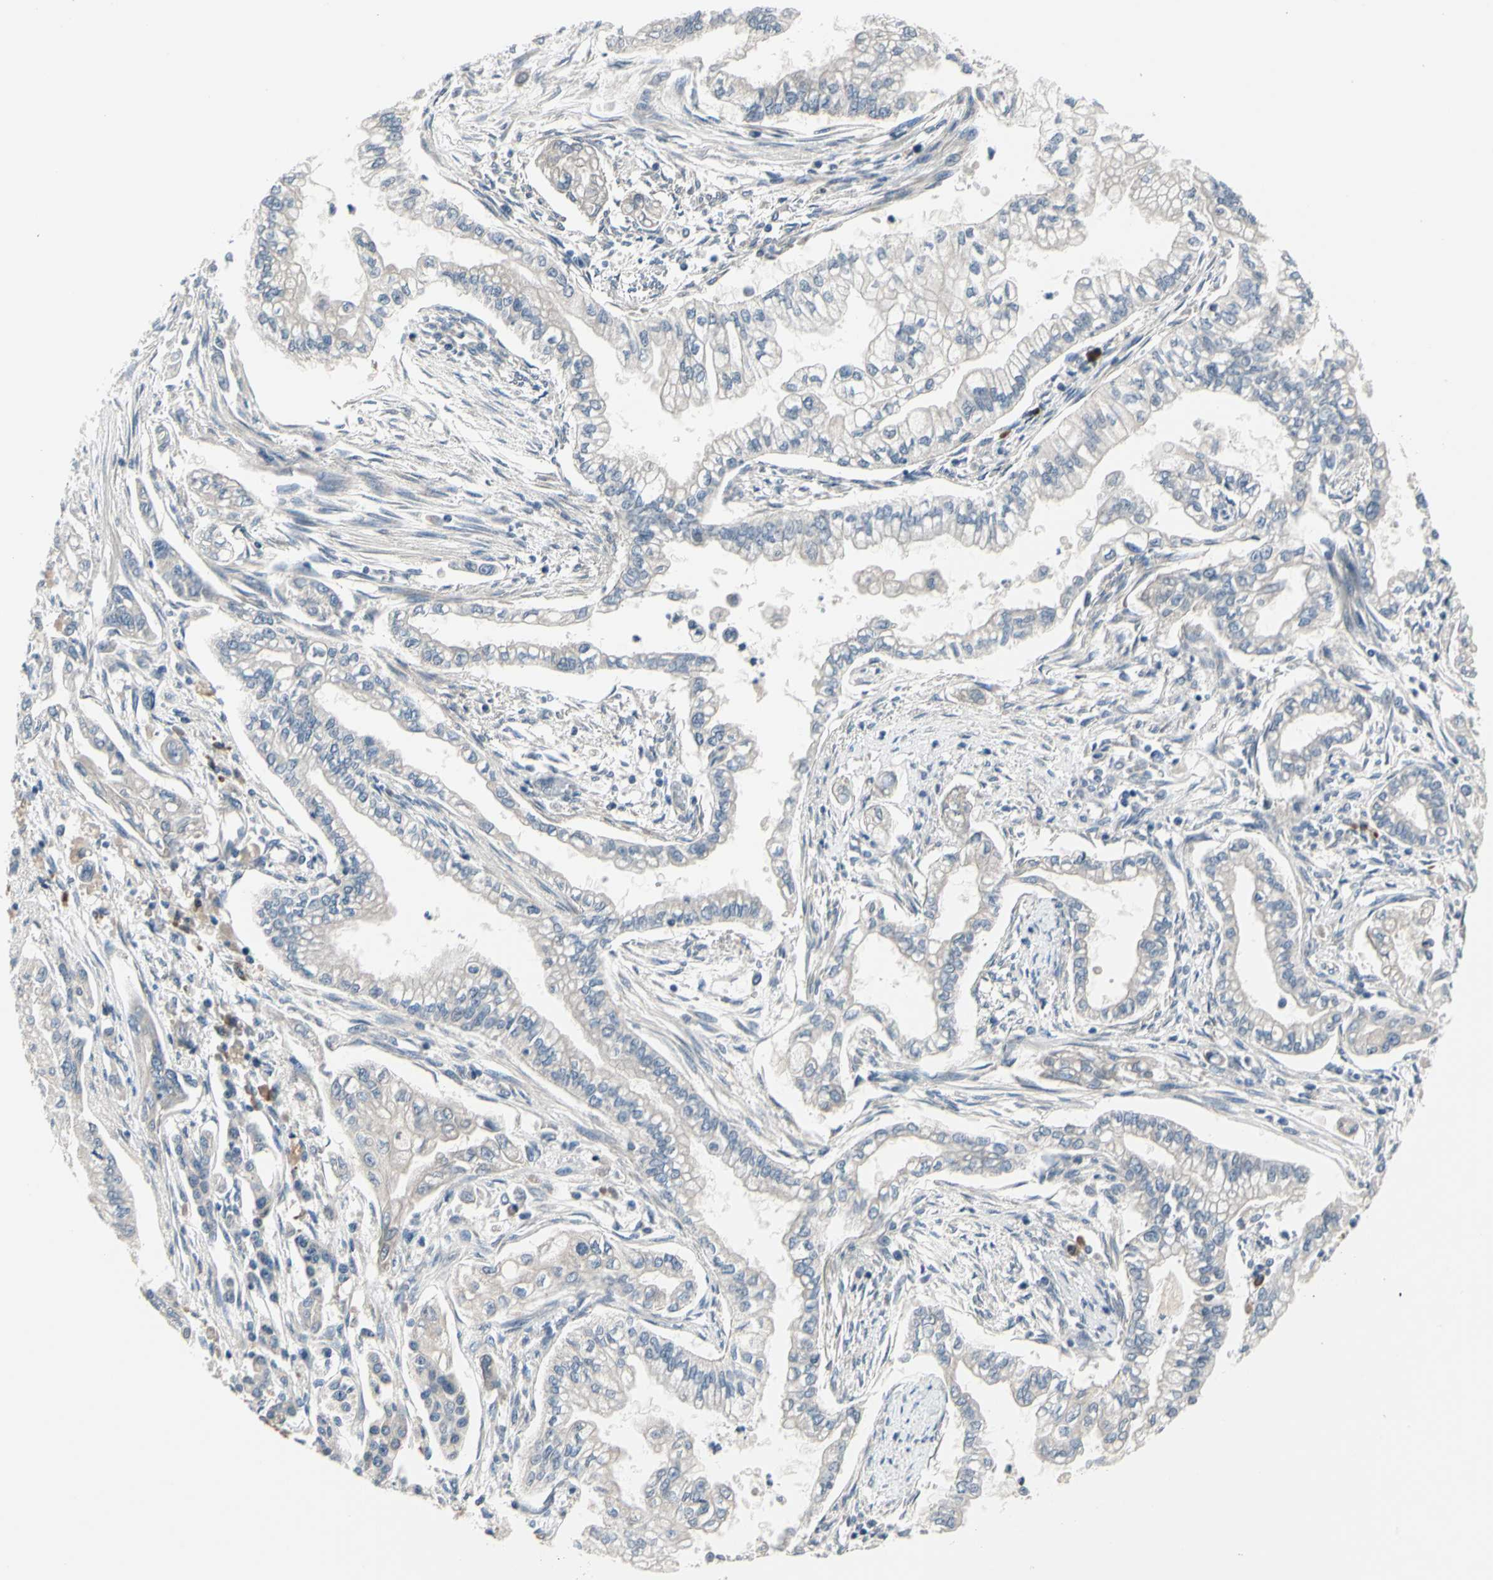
{"staining": {"intensity": "negative", "quantity": "none", "location": "none"}, "tissue": "pancreatic cancer", "cell_type": "Tumor cells", "image_type": "cancer", "snomed": [{"axis": "morphology", "description": "Normal tissue, NOS"}, {"axis": "topography", "description": "Pancreas"}], "caption": "Immunohistochemistry photomicrograph of human pancreatic cancer stained for a protein (brown), which demonstrates no expression in tumor cells.", "gene": "SELENOK", "patient": {"sex": "male", "age": 42}}